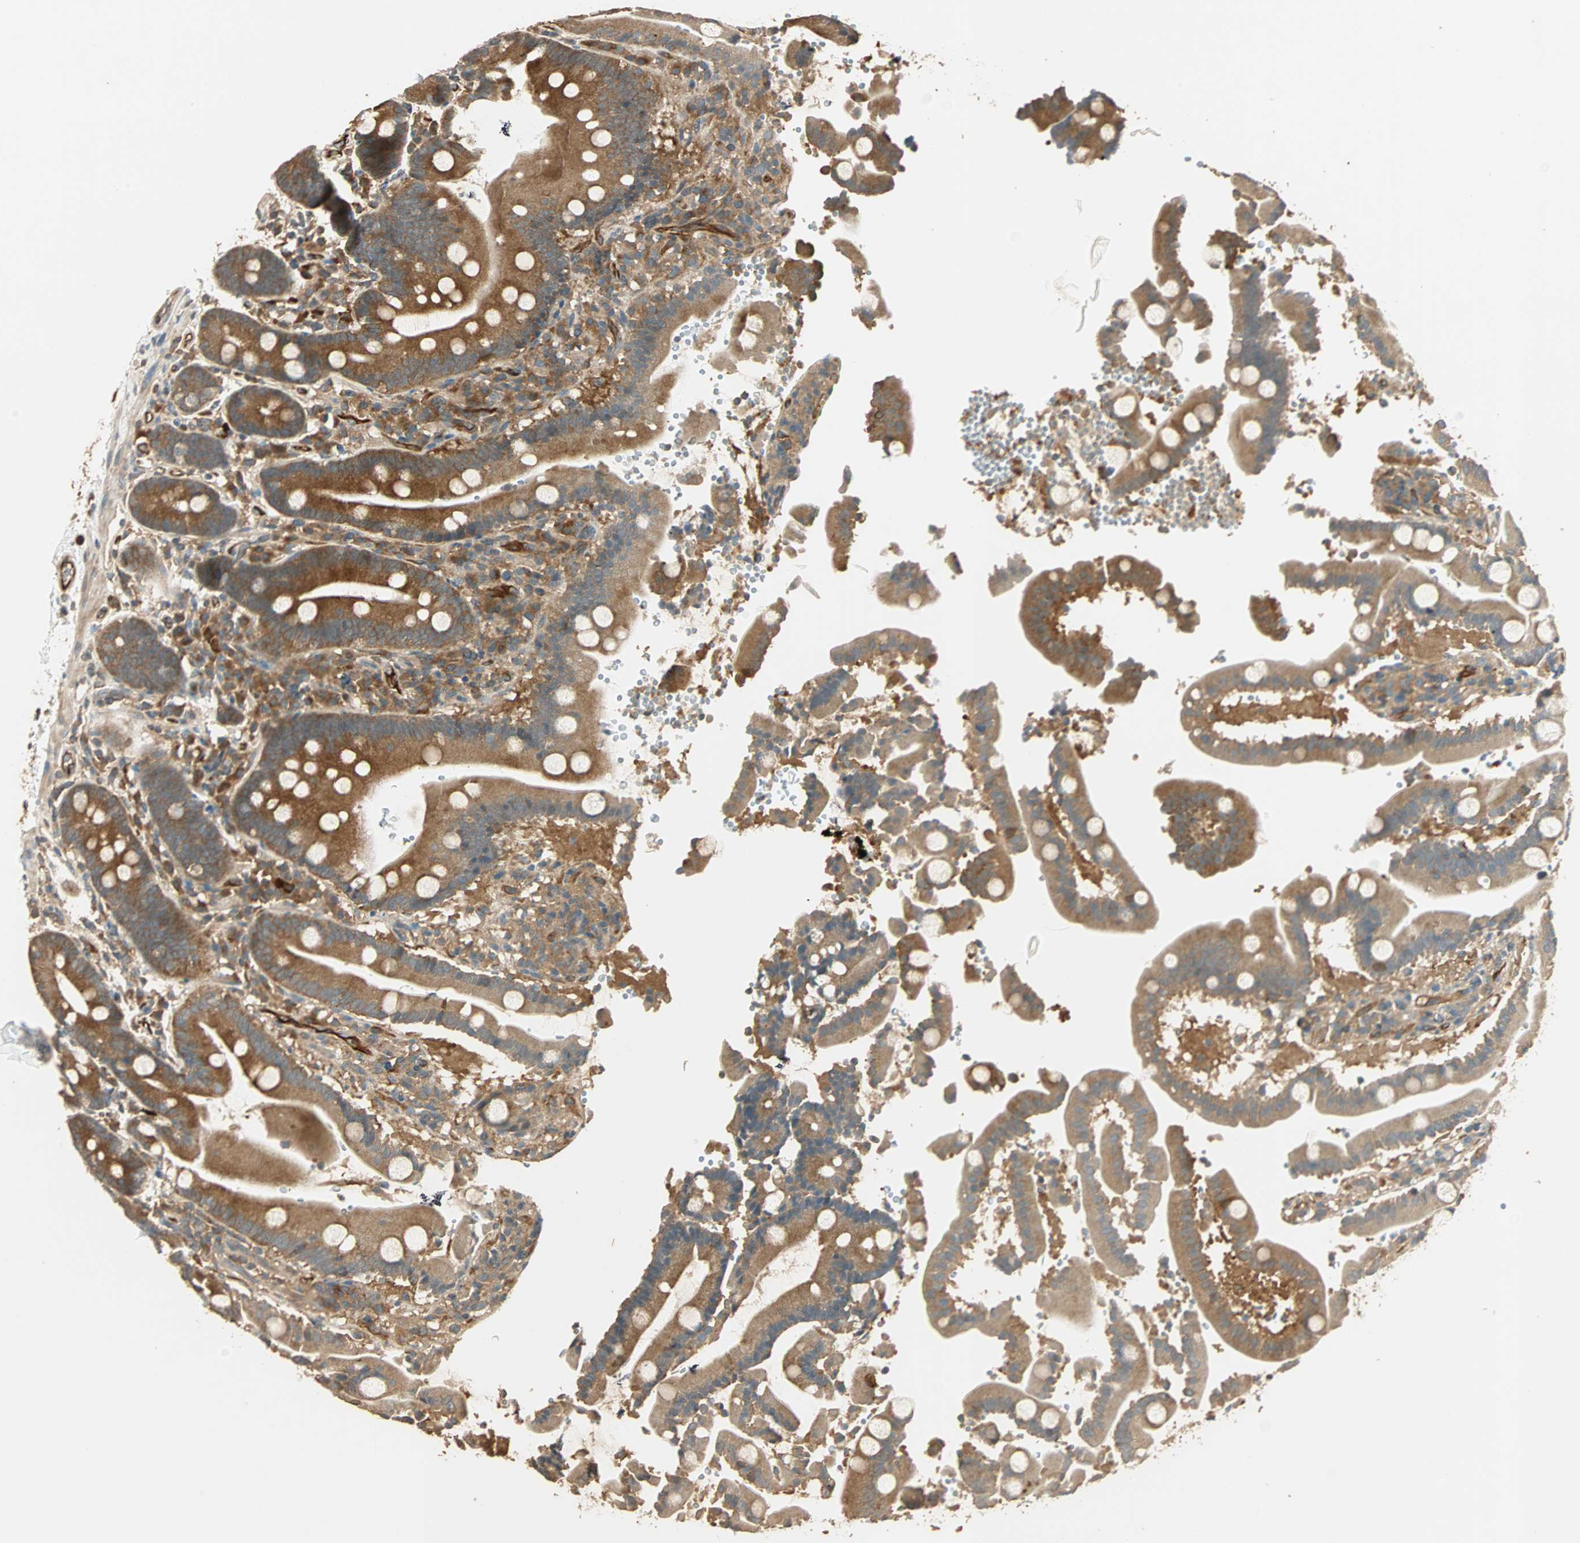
{"staining": {"intensity": "strong", "quantity": ">75%", "location": "cytoplasmic/membranous"}, "tissue": "duodenum", "cell_type": "Glandular cells", "image_type": "normal", "snomed": [{"axis": "morphology", "description": "Normal tissue, NOS"}, {"axis": "topography", "description": "Small intestine, NOS"}], "caption": "IHC image of unremarkable duodenum stained for a protein (brown), which exhibits high levels of strong cytoplasmic/membranous staining in approximately >75% of glandular cells.", "gene": "GALK1", "patient": {"sex": "female", "age": 71}}